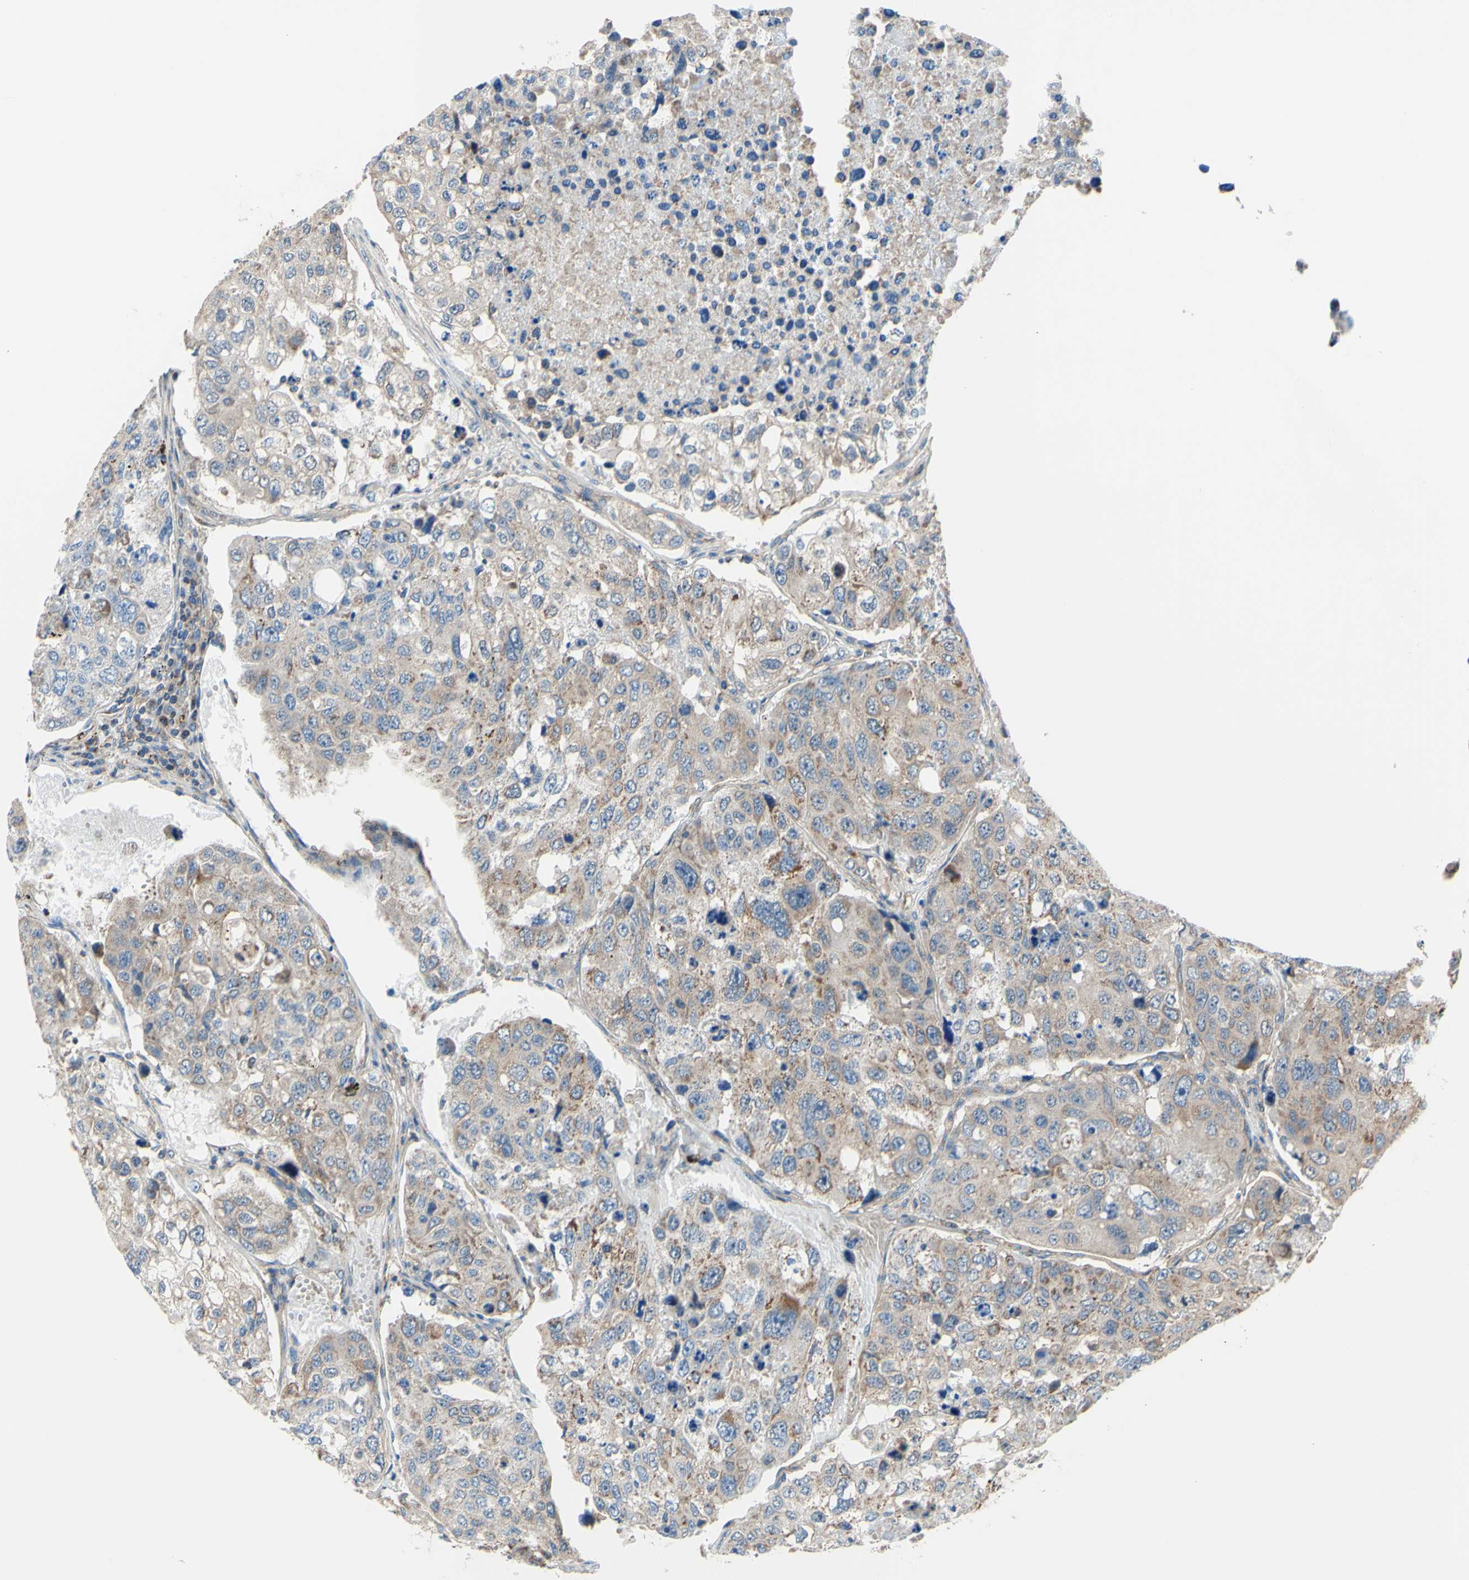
{"staining": {"intensity": "moderate", "quantity": "25%-75%", "location": "cytoplasmic/membranous"}, "tissue": "urothelial cancer", "cell_type": "Tumor cells", "image_type": "cancer", "snomed": [{"axis": "morphology", "description": "Urothelial carcinoma, High grade"}, {"axis": "topography", "description": "Lymph node"}, {"axis": "topography", "description": "Urinary bladder"}], "caption": "Immunohistochemical staining of high-grade urothelial carcinoma demonstrates medium levels of moderate cytoplasmic/membranous protein staining in about 25%-75% of tumor cells. The staining was performed using DAB, with brown indicating positive protein expression. Nuclei are stained blue with hematoxylin.", "gene": "FMR1", "patient": {"sex": "male", "age": 51}}